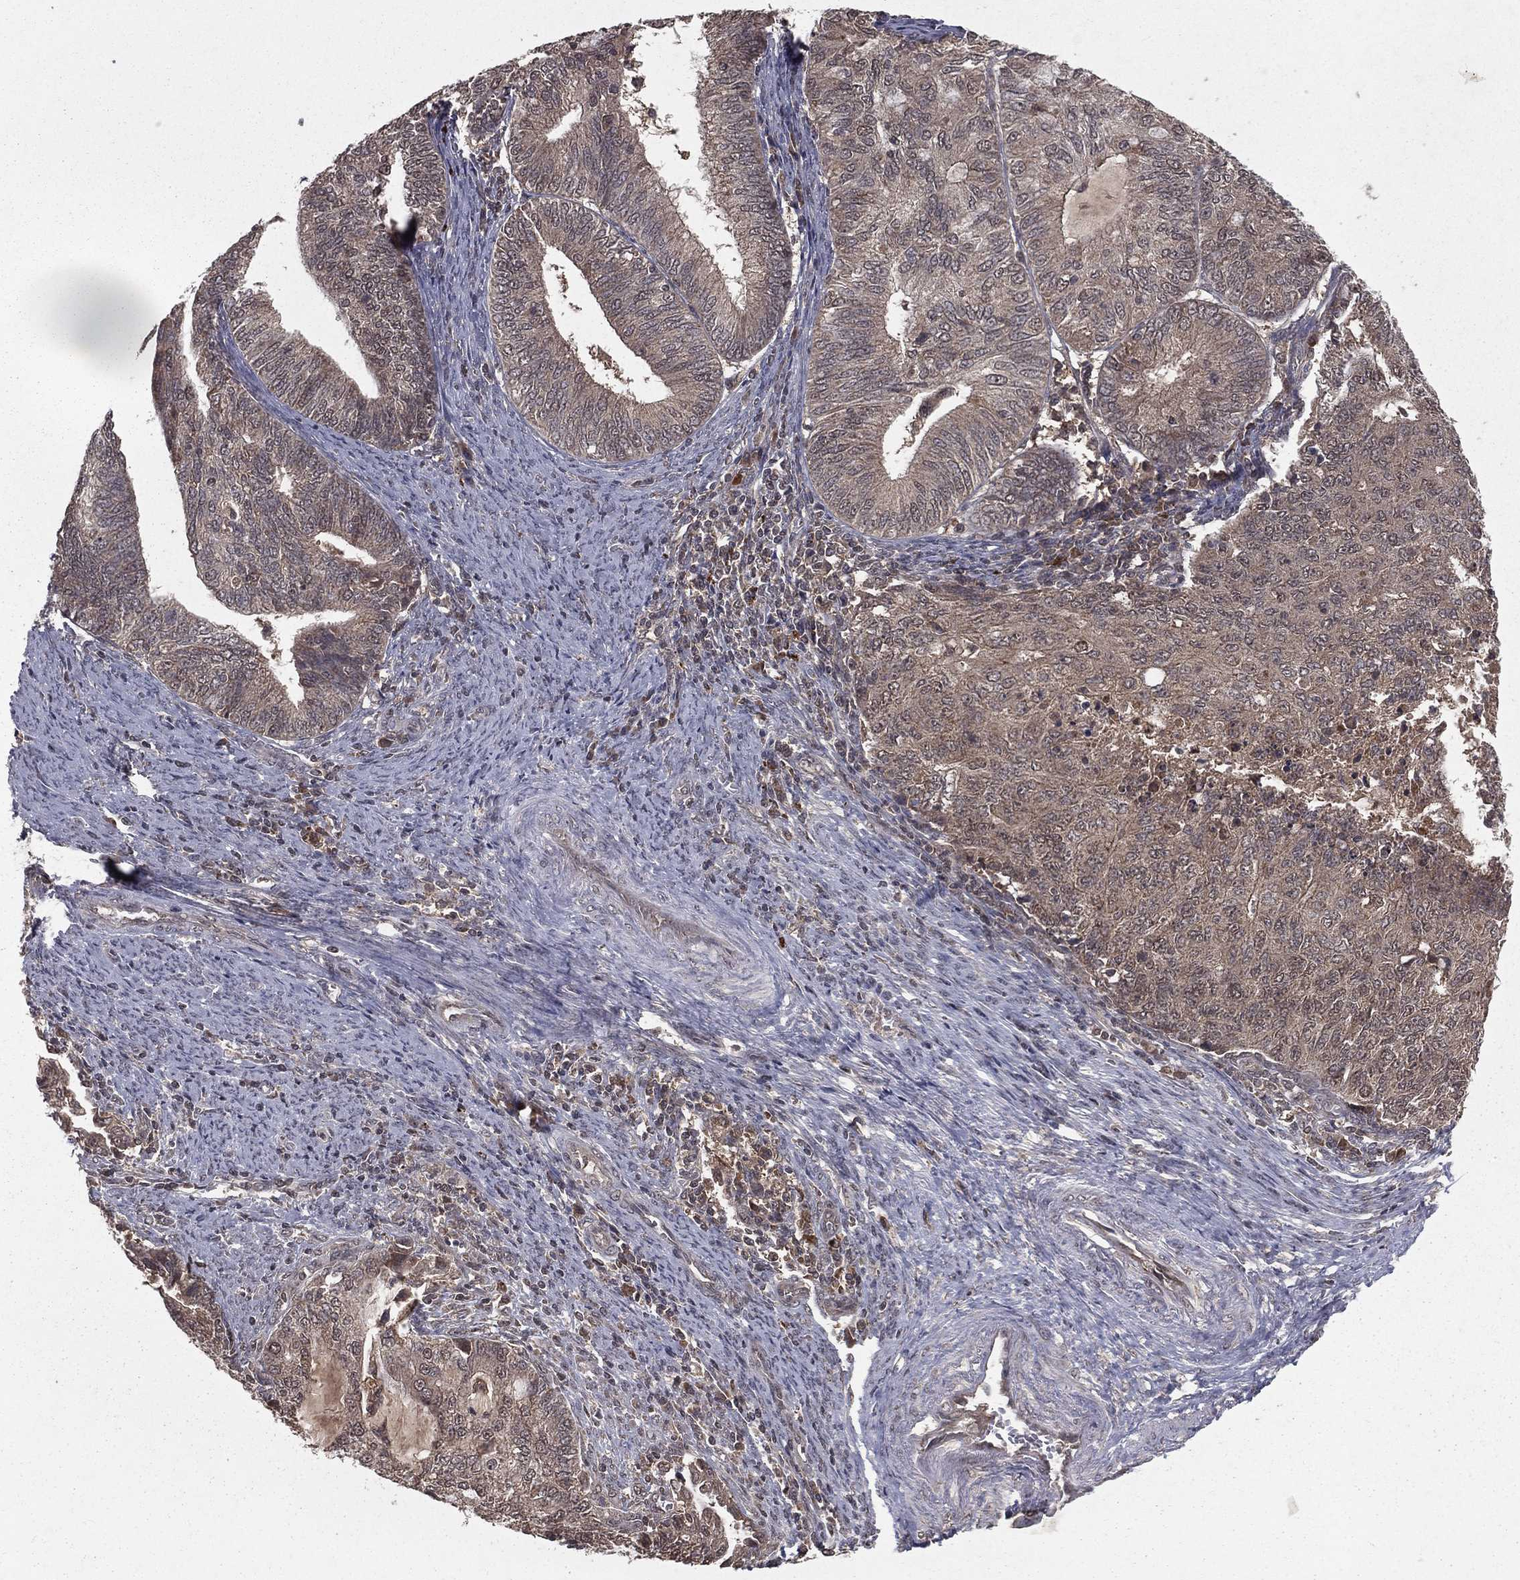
{"staining": {"intensity": "weak", "quantity": "<25%", "location": "cytoplasmic/membranous"}, "tissue": "endometrial cancer", "cell_type": "Tumor cells", "image_type": "cancer", "snomed": [{"axis": "morphology", "description": "Adenocarcinoma, NOS"}, {"axis": "topography", "description": "Endometrium"}], "caption": "Human adenocarcinoma (endometrial) stained for a protein using immunohistochemistry exhibits no positivity in tumor cells.", "gene": "ZDHHC15", "patient": {"sex": "female", "age": 82}}